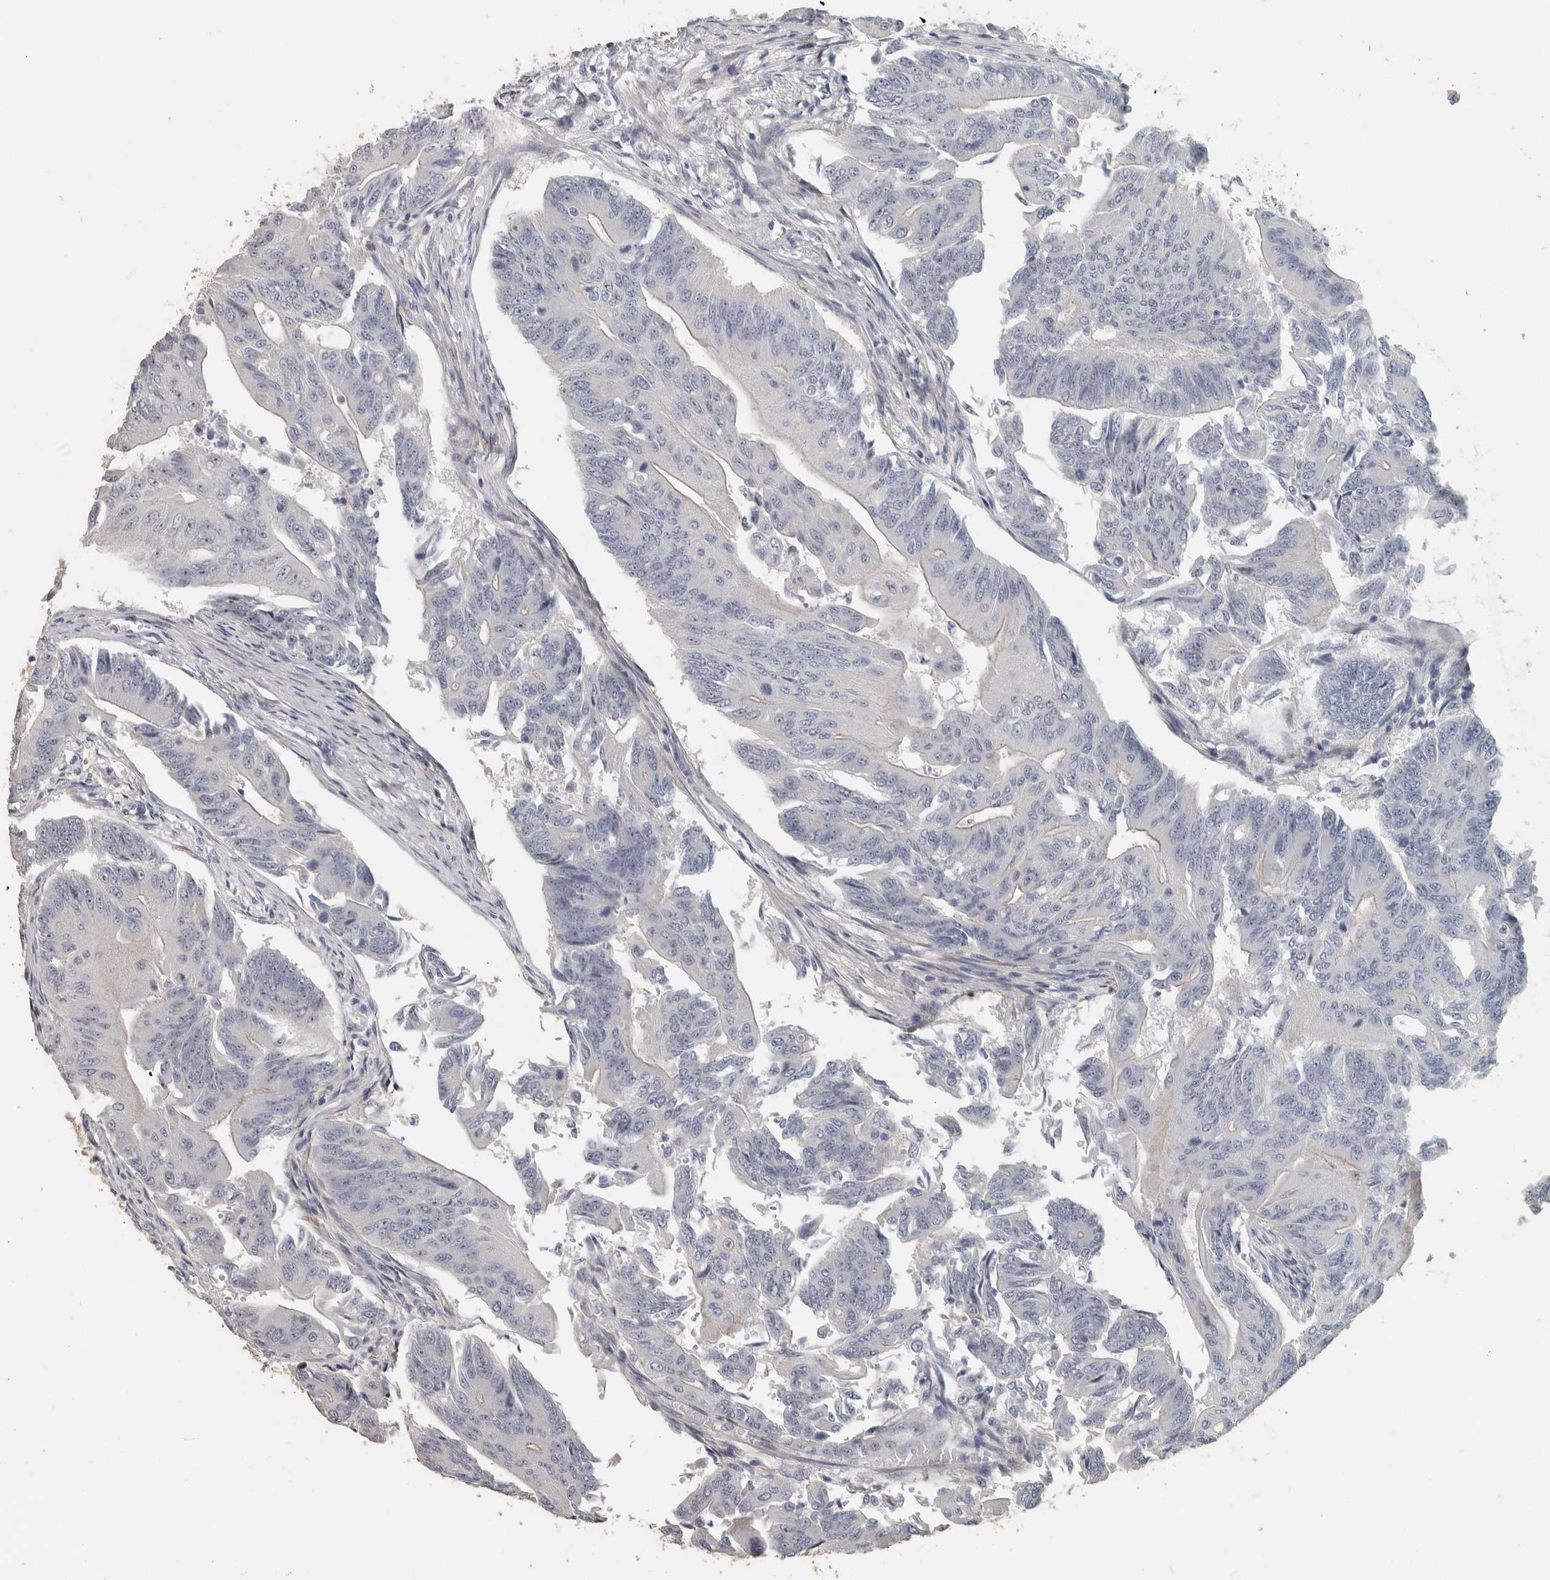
{"staining": {"intensity": "weak", "quantity": "25%-75%", "location": "nuclear"}, "tissue": "colorectal cancer", "cell_type": "Tumor cells", "image_type": "cancer", "snomed": [{"axis": "morphology", "description": "Adenoma, NOS"}, {"axis": "morphology", "description": "Adenocarcinoma, NOS"}, {"axis": "topography", "description": "Colon"}], "caption": "The photomicrograph demonstrates a brown stain indicating the presence of a protein in the nuclear of tumor cells in colorectal adenoma.", "gene": "DCAF10", "patient": {"sex": "male", "age": 79}}